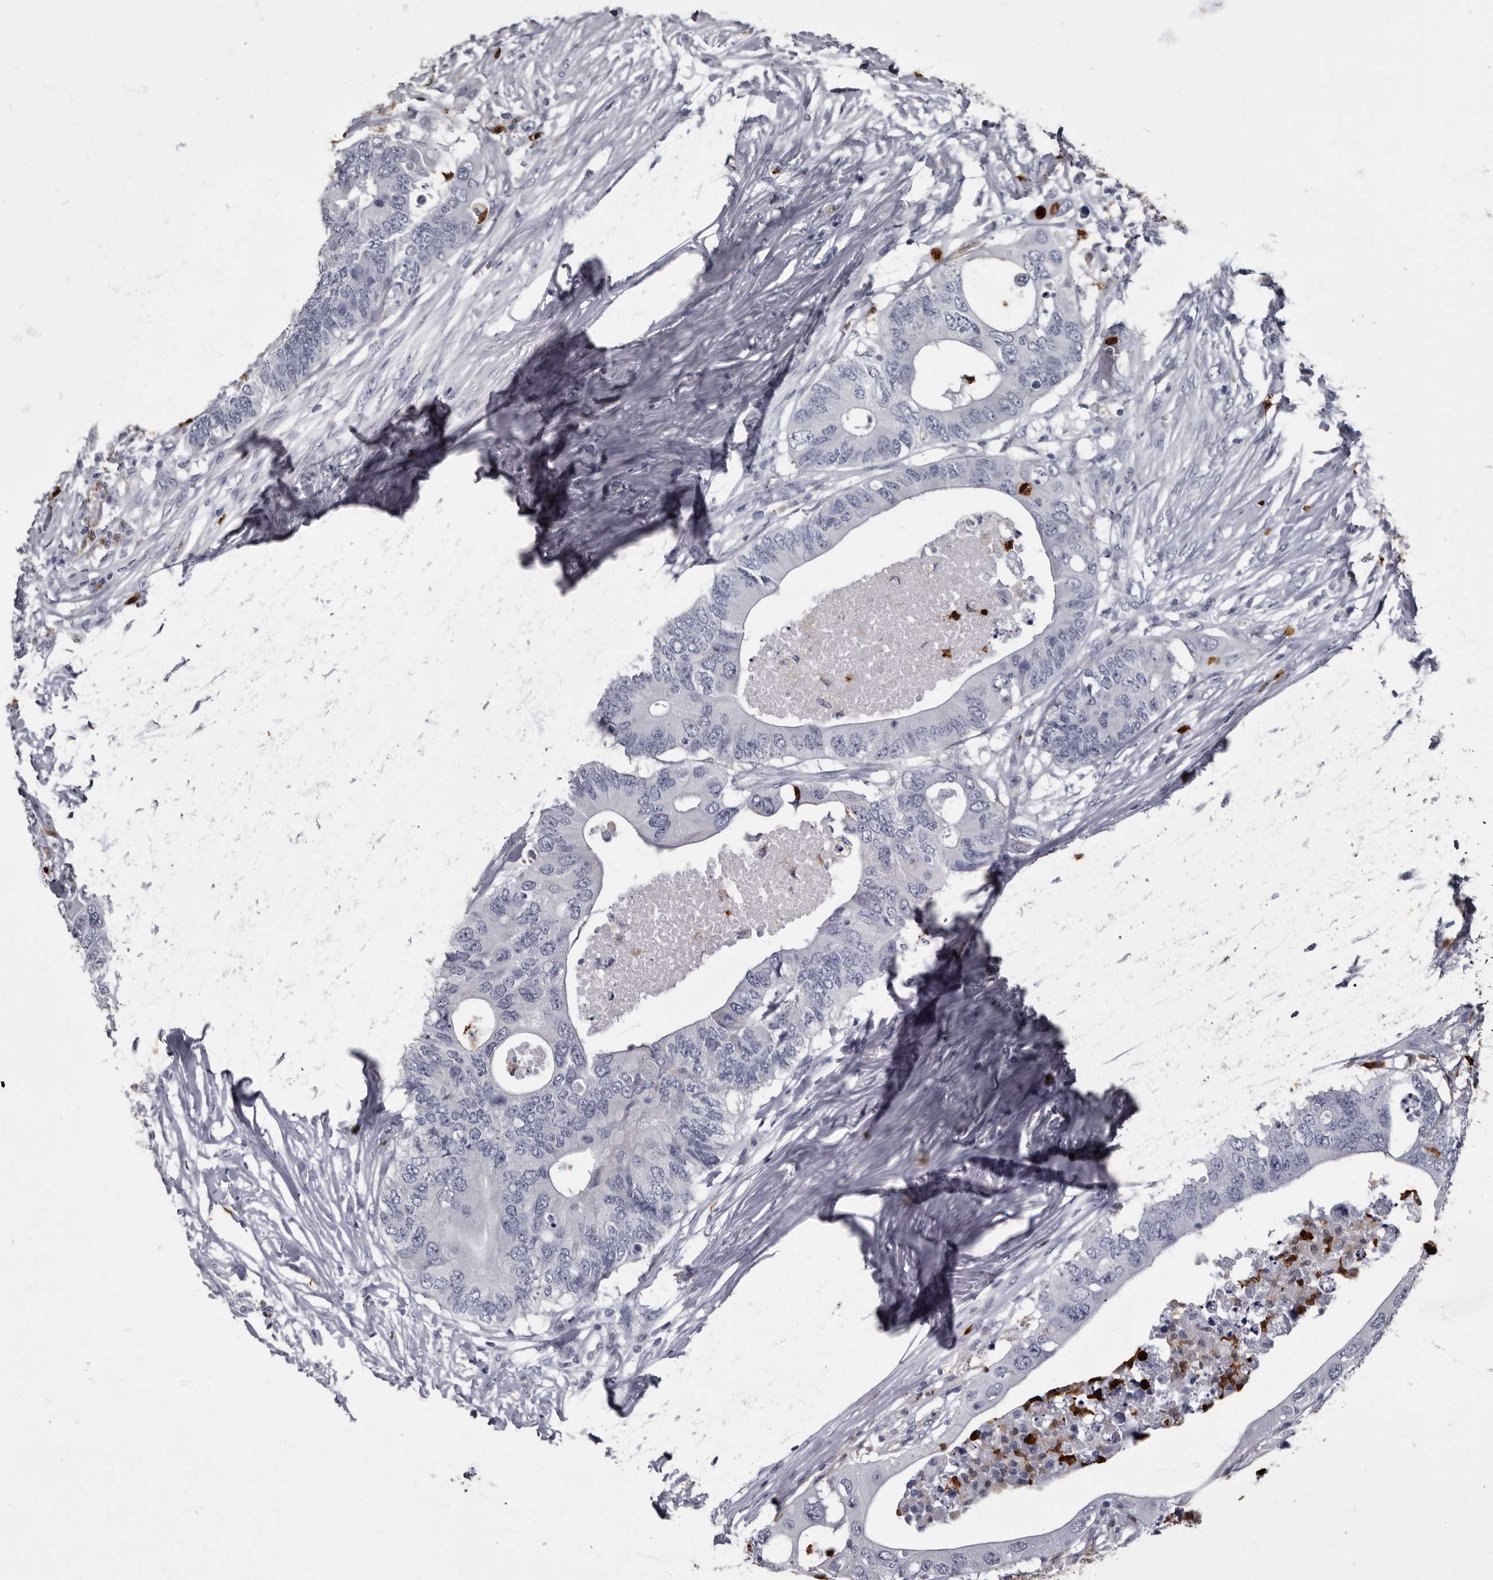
{"staining": {"intensity": "negative", "quantity": "none", "location": "none"}, "tissue": "colorectal cancer", "cell_type": "Tumor cells", "image_type": "cancer", "snomed": [{"axis": "morphology", "description": "Adenocarcinoma, NOS"}, {"axis": "topography", "description": "Colon"}], "caption": "The image demonstrates no significant positivity in tumor cells of colorectal adenocarcinoma.", "gene": "TPD52L1", "patient": {"sex": "male", "age": 71}}